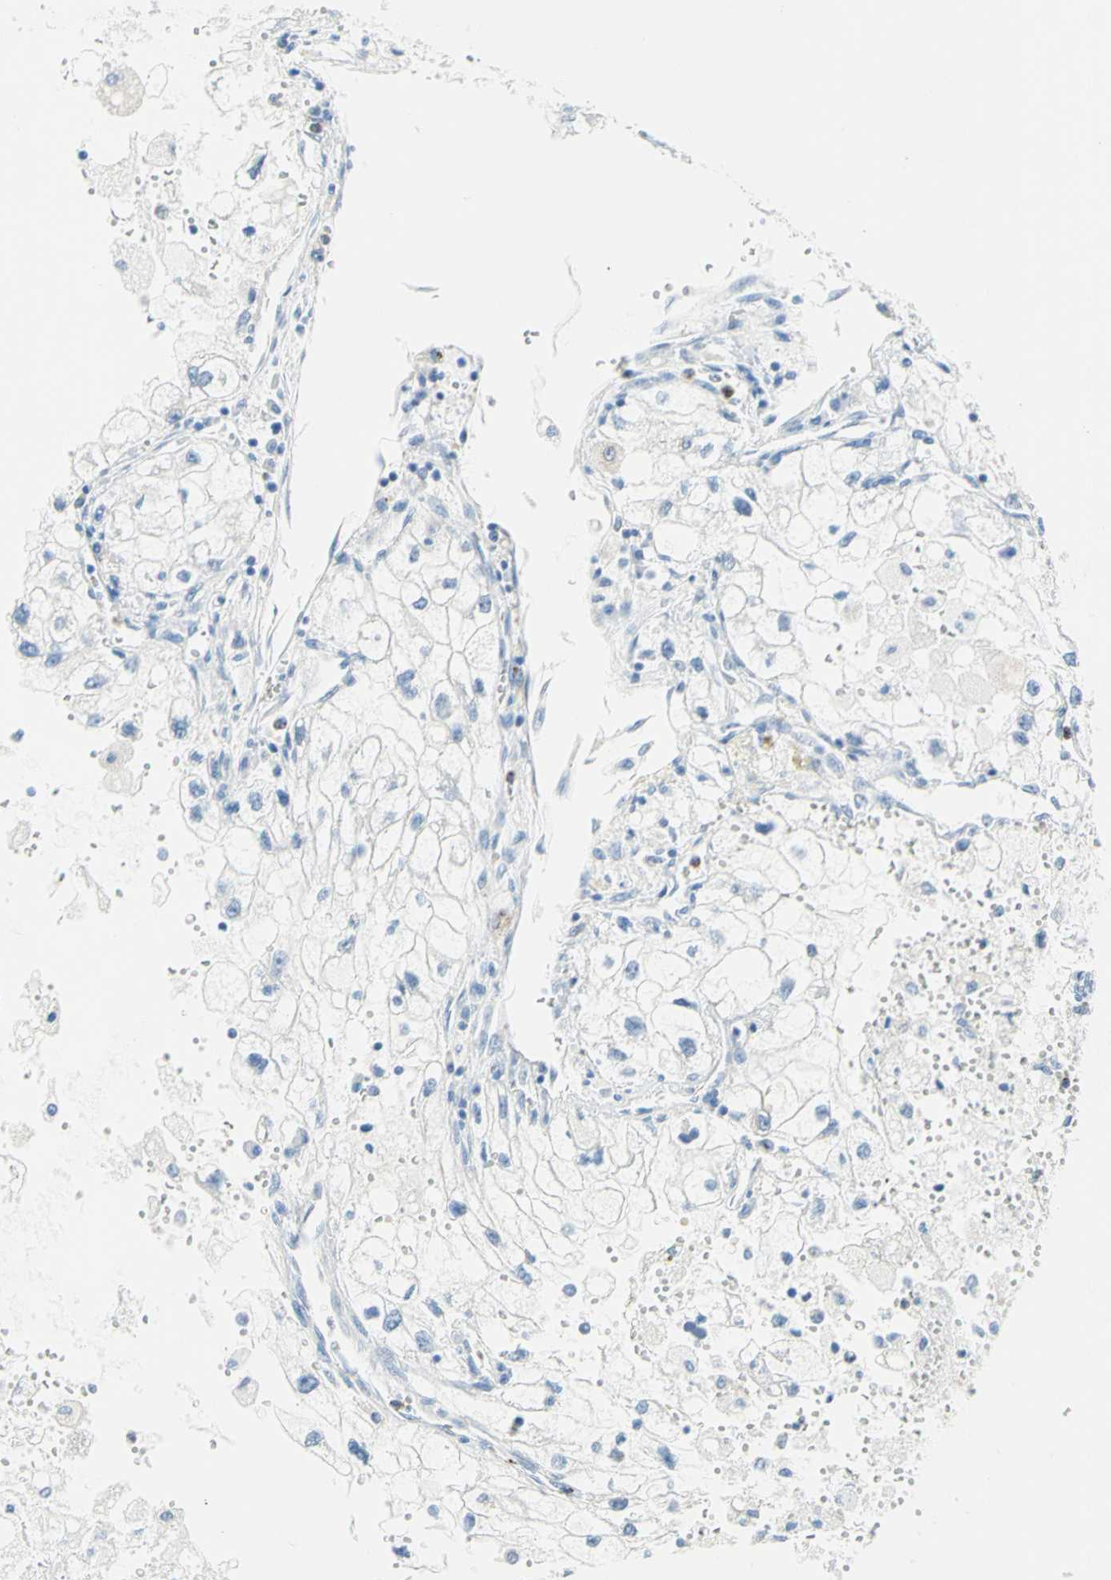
{"staining": {"intensity": "negative", "quantity": "none", "location": "none"}, "tissue": "renal cancer", "cell_type": "Tumor cells", "image_type": "cancer", "snomed": [{"axis": "morphology", "description": "Adenocarcinoma, NOS"}, {"axis": "topography", "description": "Kidney"}], "caption": "IHC of renal cancer (adenocarcinoma) displays no expression in tumor cells.", "gene": "CYSLTR1", "patient": {"sex": "female", "age": 70}}